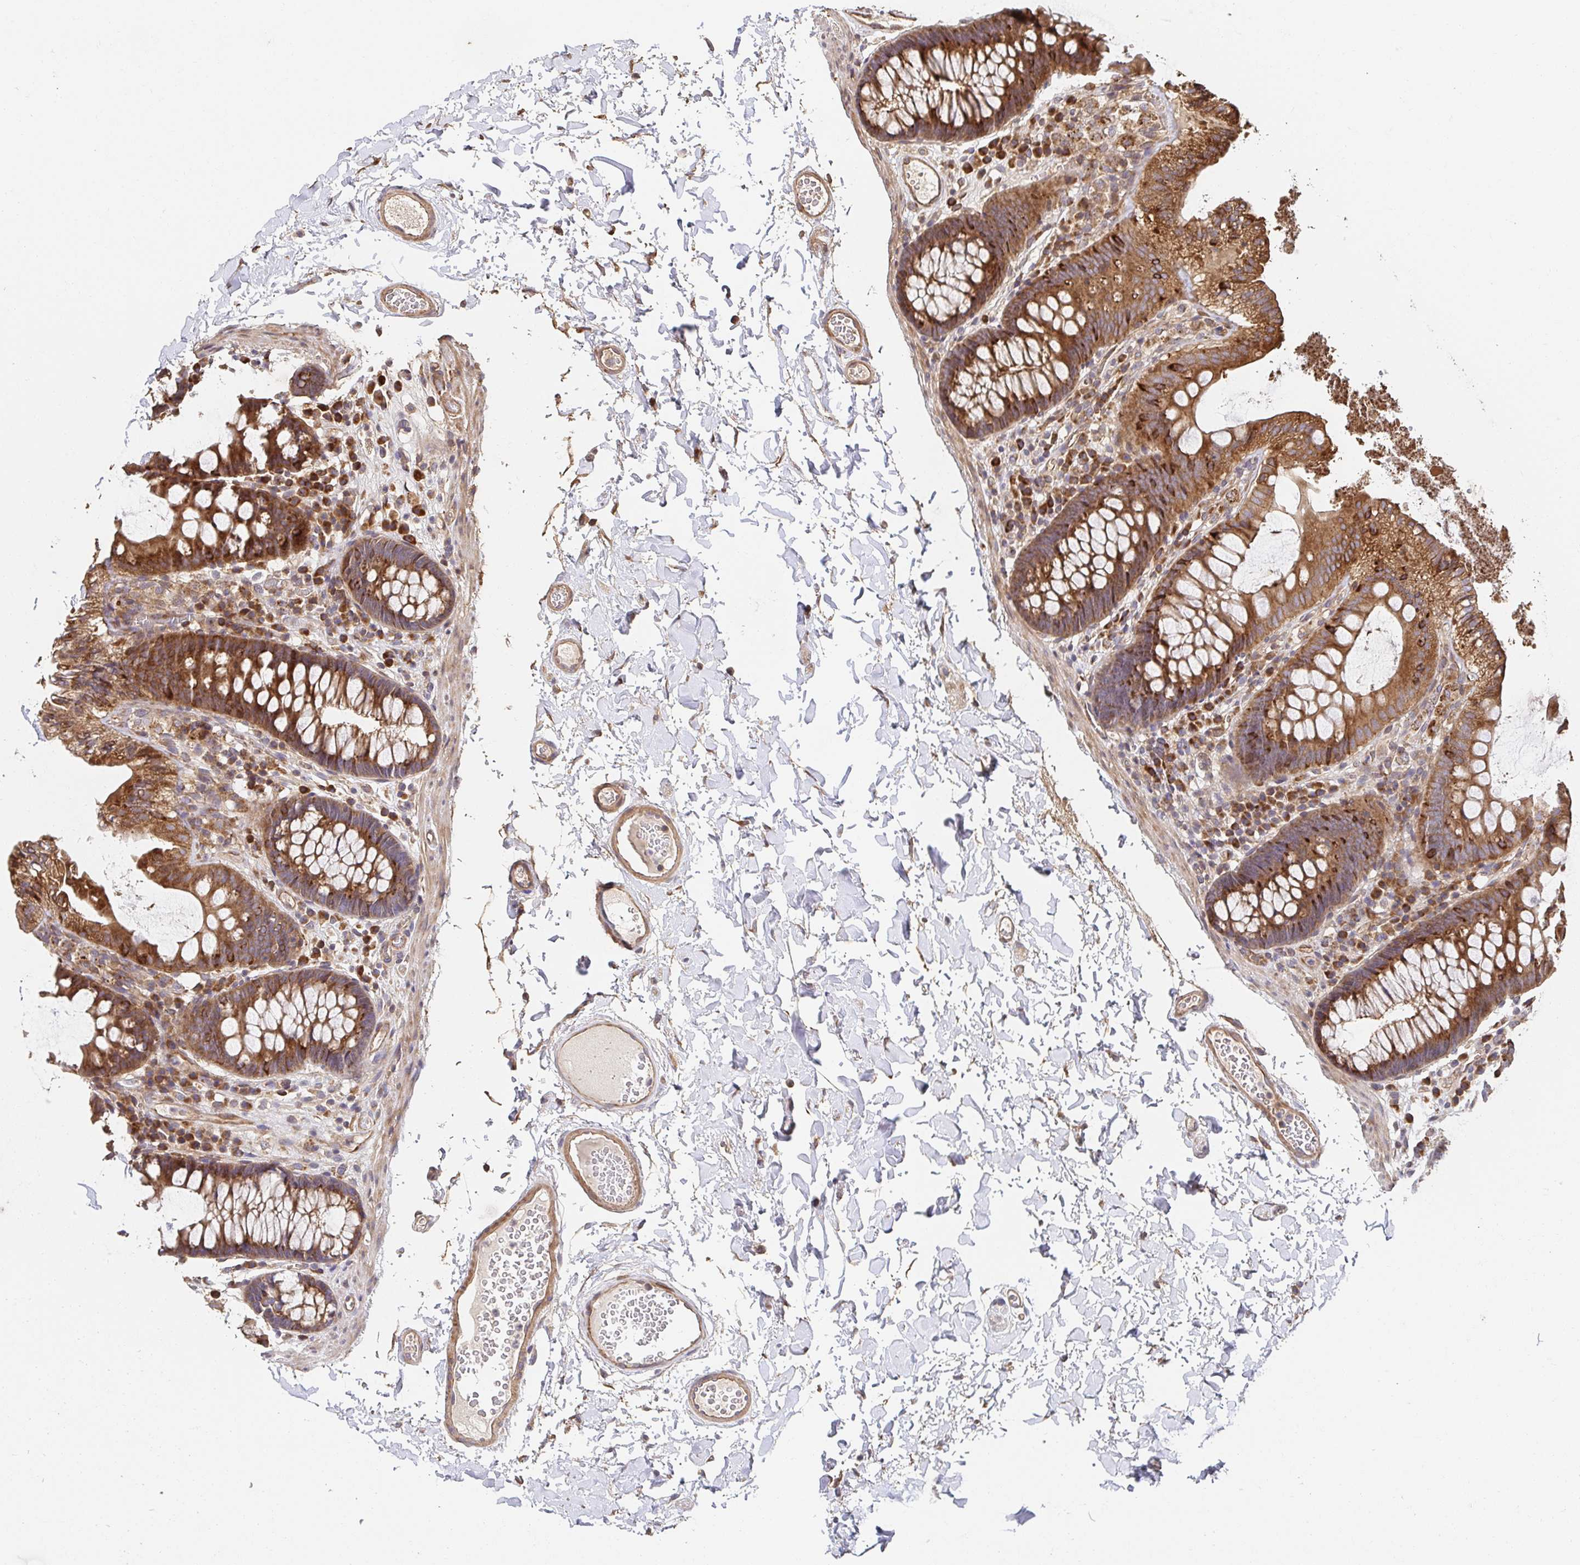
{"staining": {"intensity": "moderate", "quantity": ">75%", "location": "cytoplasmic/membranous"}, "tissue": "colon", "cell_type": "Endothelial cells", "image_type": "normal", "snomed": [{"axis": "morphology", "description": "Normal tissue, NOS"}, {"axis": "topography", "description": "Colon"}, {"axis": "topography", "description": "Peripheral nerve tissue"}], "caption": "Colon stained with DAB (3,3'-diaminobenzidine) IHC reveals medium levels of moderate cytoplasmic/membranous expression in approximately >75% of endothelial cells. The staining was performed using DAB (3,3'-diaminobenzidine) to visualize the protein expression in brown, while the nuclei were stained in blue with hematoxylin (Magnification: 20x).", "gene": "APBB1", "patient": {"sex": "male", "age": 84}}